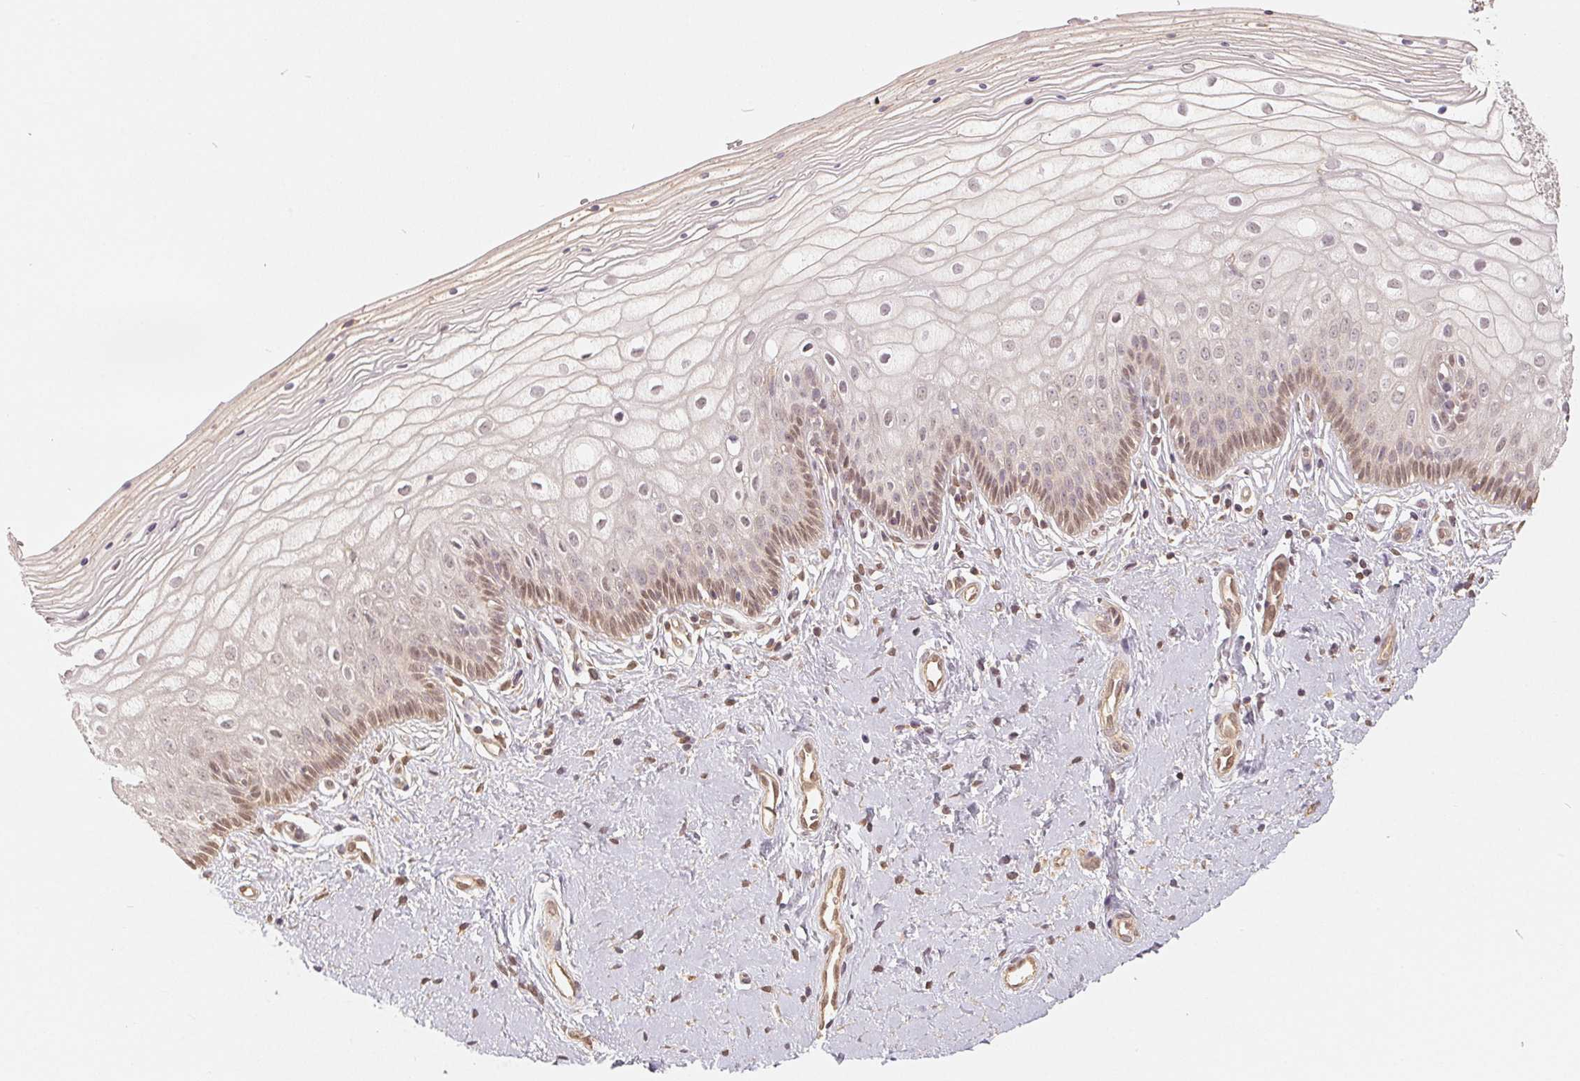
{"staining": {"intensity": "moderate", "quantity": "<25%", "location": "nuclear"}, "tissue": "vagina", "cell_type": "Squamous epithelial cells", "image_type": "normal", "snomed": [{"axis": "morphology", "description": "Normal tissue, NOS"}, {"axis": "topography", "description": "Vagina"}], "caption": "Immunohistochemical staining of normal vagina displays <25% levels of moderate nuclear protein positivity in about <25% of squamous epithelial cells.", "gene": "GUSB", "patient": {"sex": "female", "age": 39}}